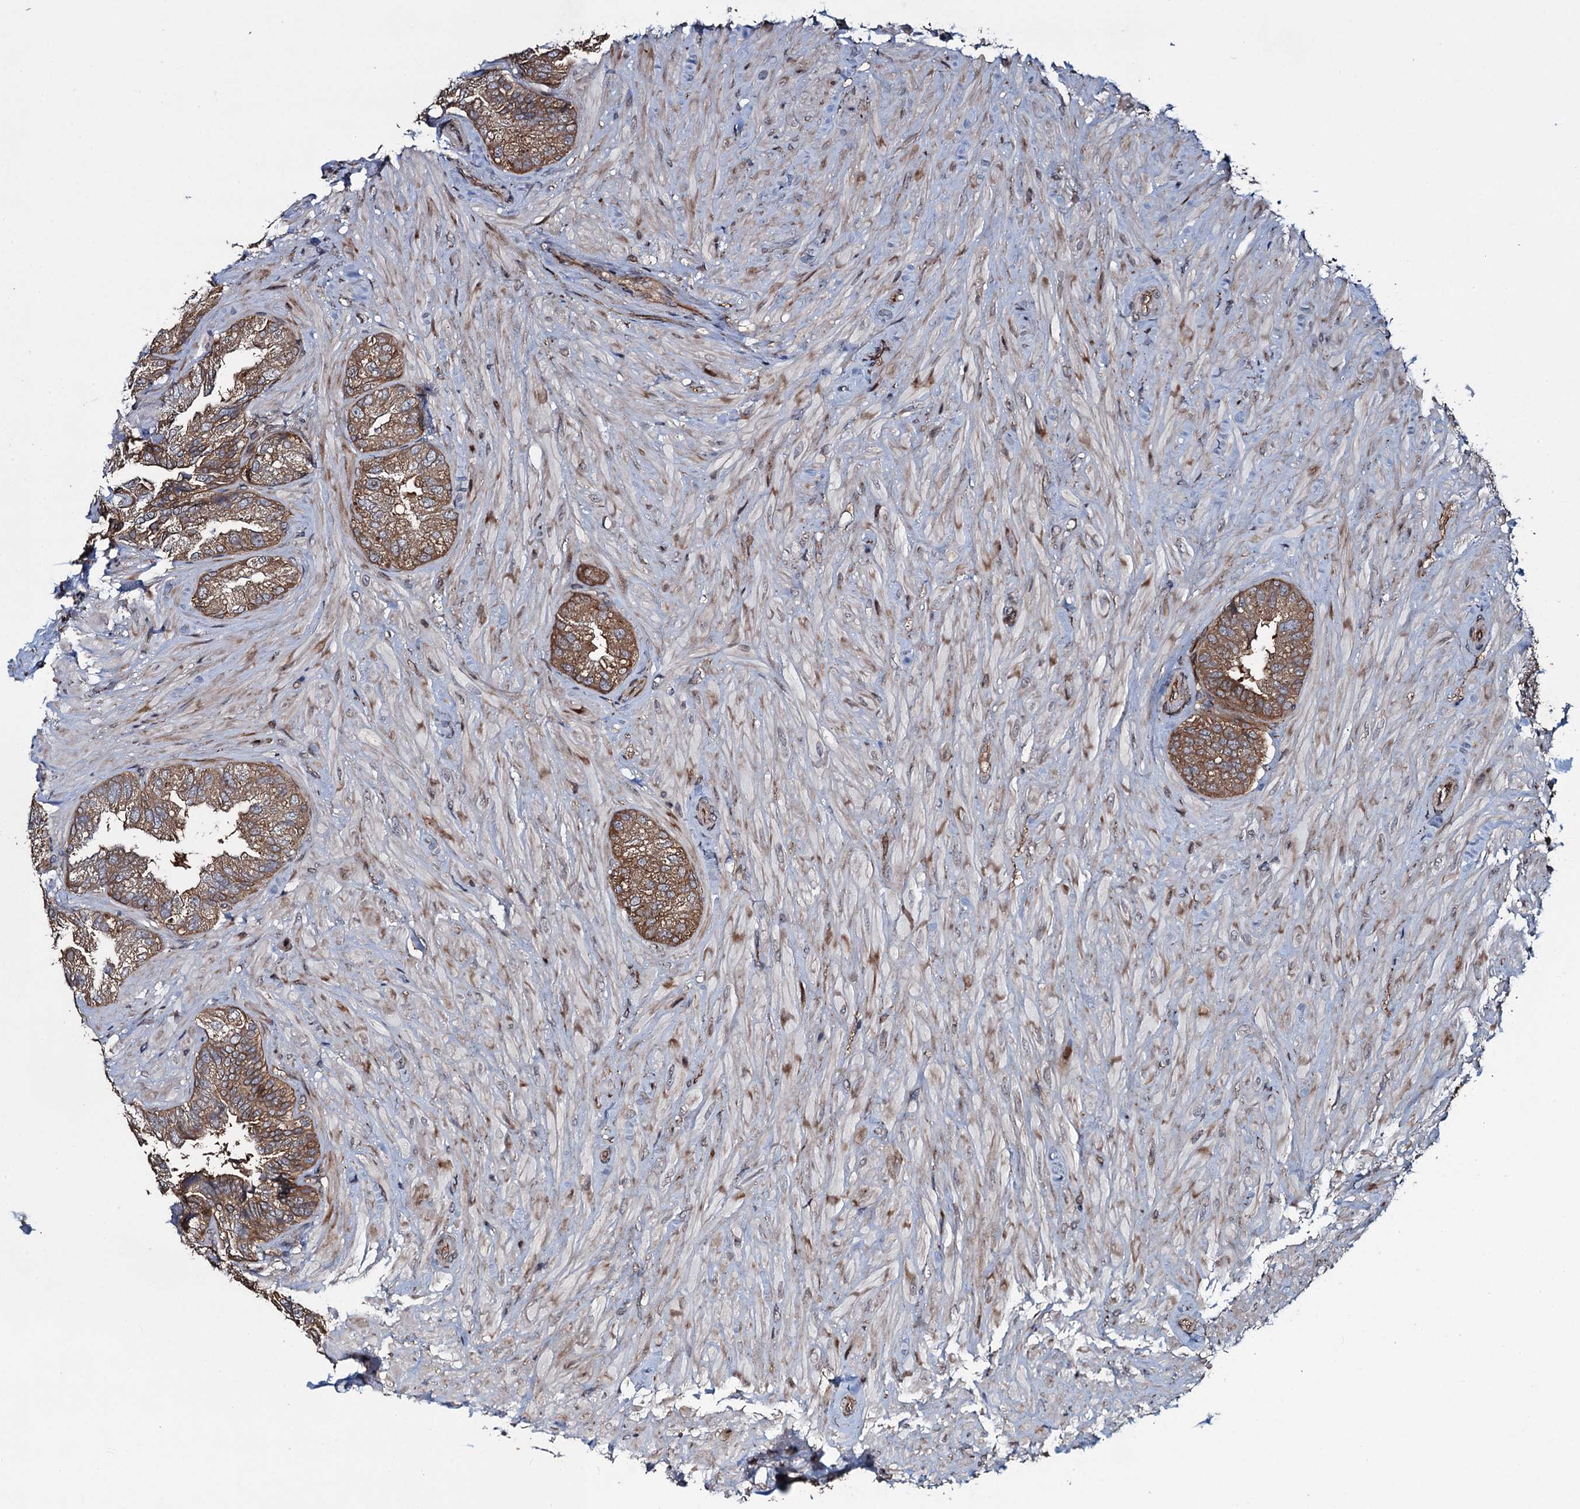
{"staining": {"intensity": "moderate", "quantity": ">75%", "location": "cytoplasmic/membranous"}, "tissue": "seminal vesicle", "cell_type": "Glandular cells", "image_type": "normal", "snomed": [{"axis": "morphology", "description": "Normal tissue, NOS"}, {"axis": "topography", "description": "Prostate and seminal vesicle, NOS"}, {"axis": "topography", "description": "Prostate"}, {"axis": "topography", "description": "Seminal veicle"}], "caption": "Glandular cells demonstrate medium levels of moderate cytoplasmic/membranous positivity in approximately >75% of cells in benign human seminal vesicle.", "gene": "RHOBTB1", "patient": {"sex": "male", "age": 67}}